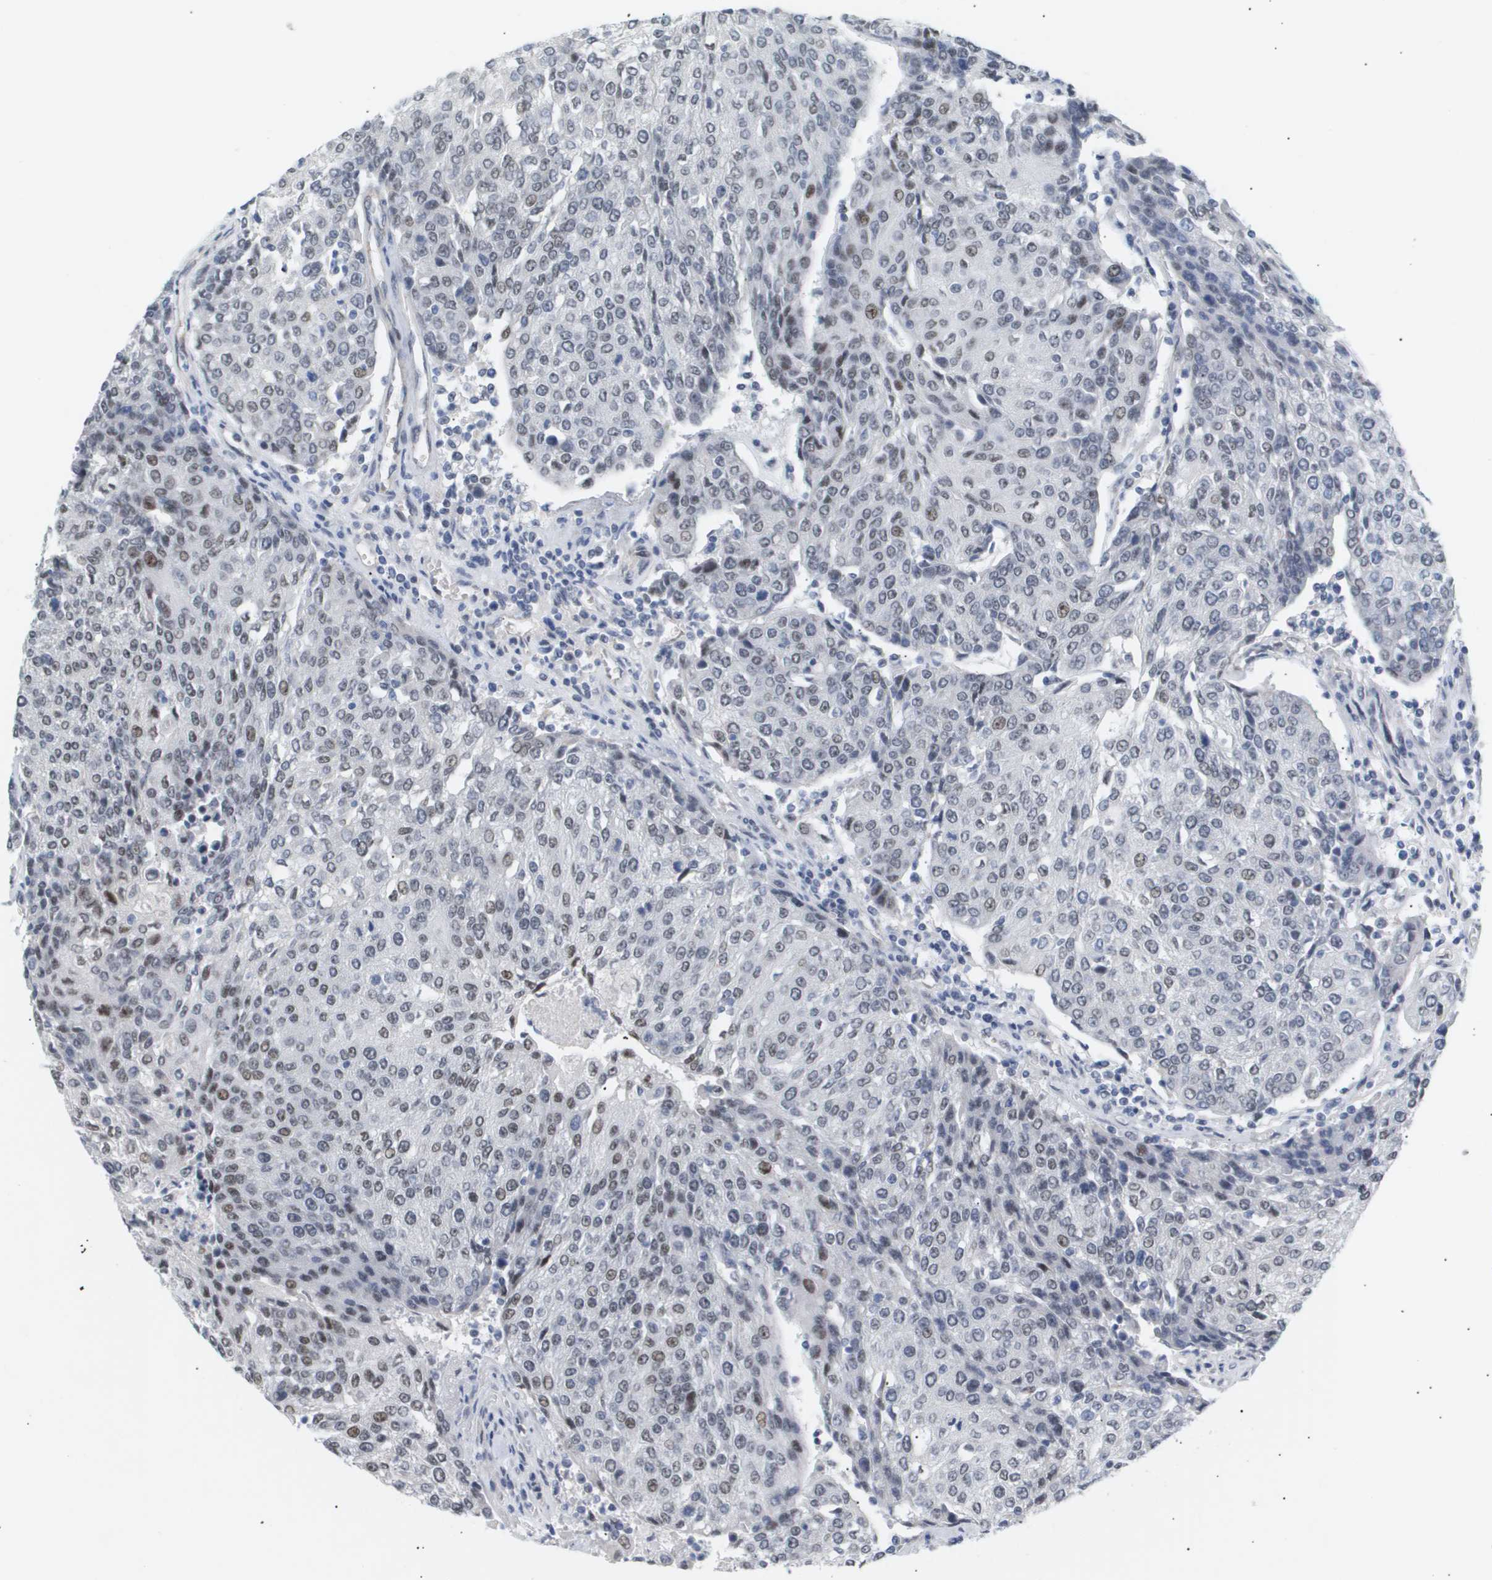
{"staining": {"intensity": "weak", "quantity": "25%-75%", "location": "nuclear"}, "tissue": "urothelial cancer", "cell_type": "Tumor cells", "image_type": "cancer", "snomed": [{"axis": "morphology", "description": "Urothelial carcinoma, High grade"}, {"axis": "topography", "description": "Urinary bladder"}], "caption": "A brown stain labels weak nuclear staining of a protein in urothelial cancer tumor cells.", "gene": "PPARD", "patient": {"sex": "female", "age": 85}}